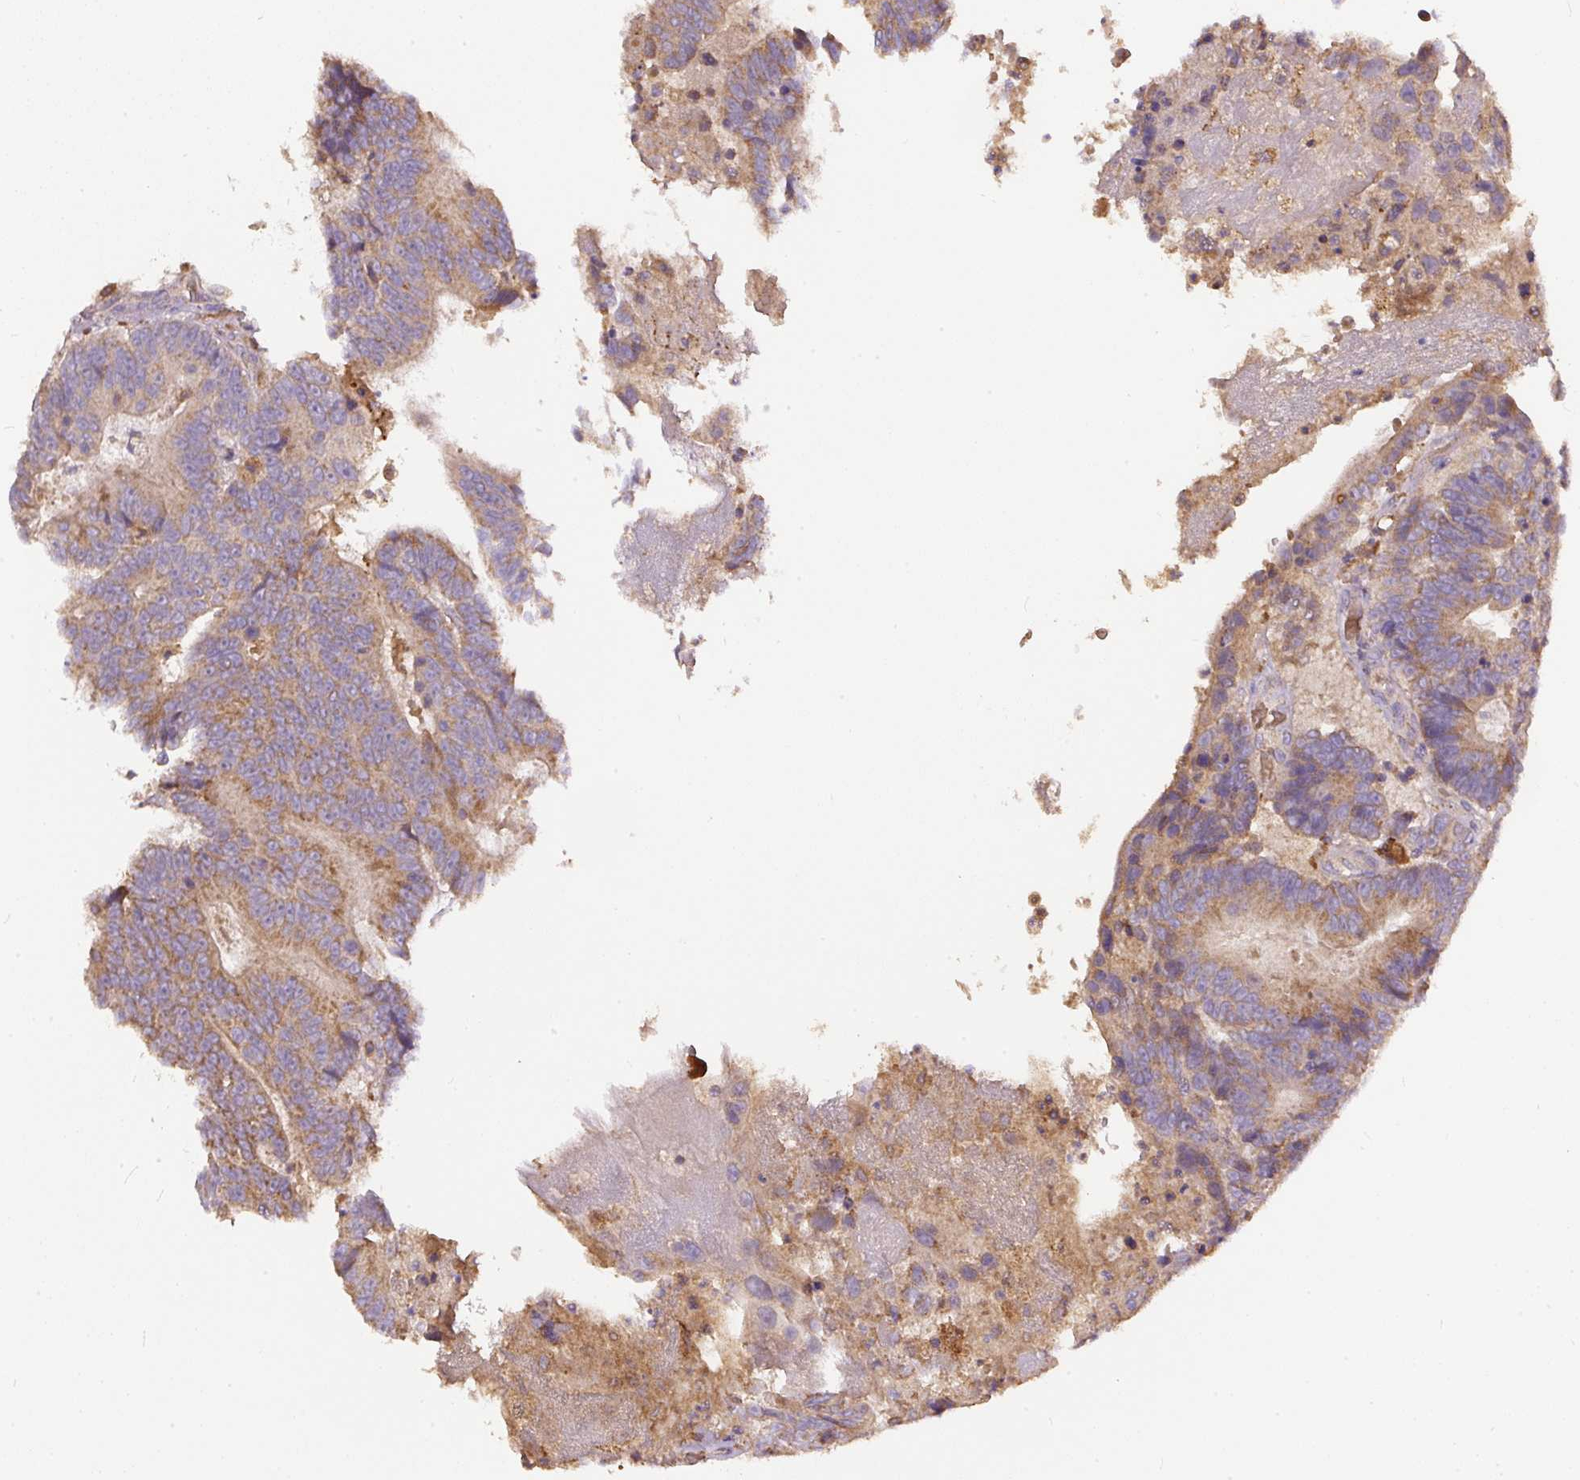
{"staining": {"intensity": "moderate", "quantity": ">75%", "location": "cytoplasmic/membranous"}, "tissue": "colorectal cancer", "cell_type": "Tumor cells", "image_type": "cancer", "snomed": [{"axis": "morphology", "description": "Adenocarcinoma, NOS"}, {"axis": "topography", "description": "Colon"}], "caption": "Moderate cytoplasmic/membranous protein expression is seen in approximately >75% of tumor cells in adenocarcinoma (colorectal).", "gene": "DAPK1", "patient": {"sex": "male", "age": 83}}